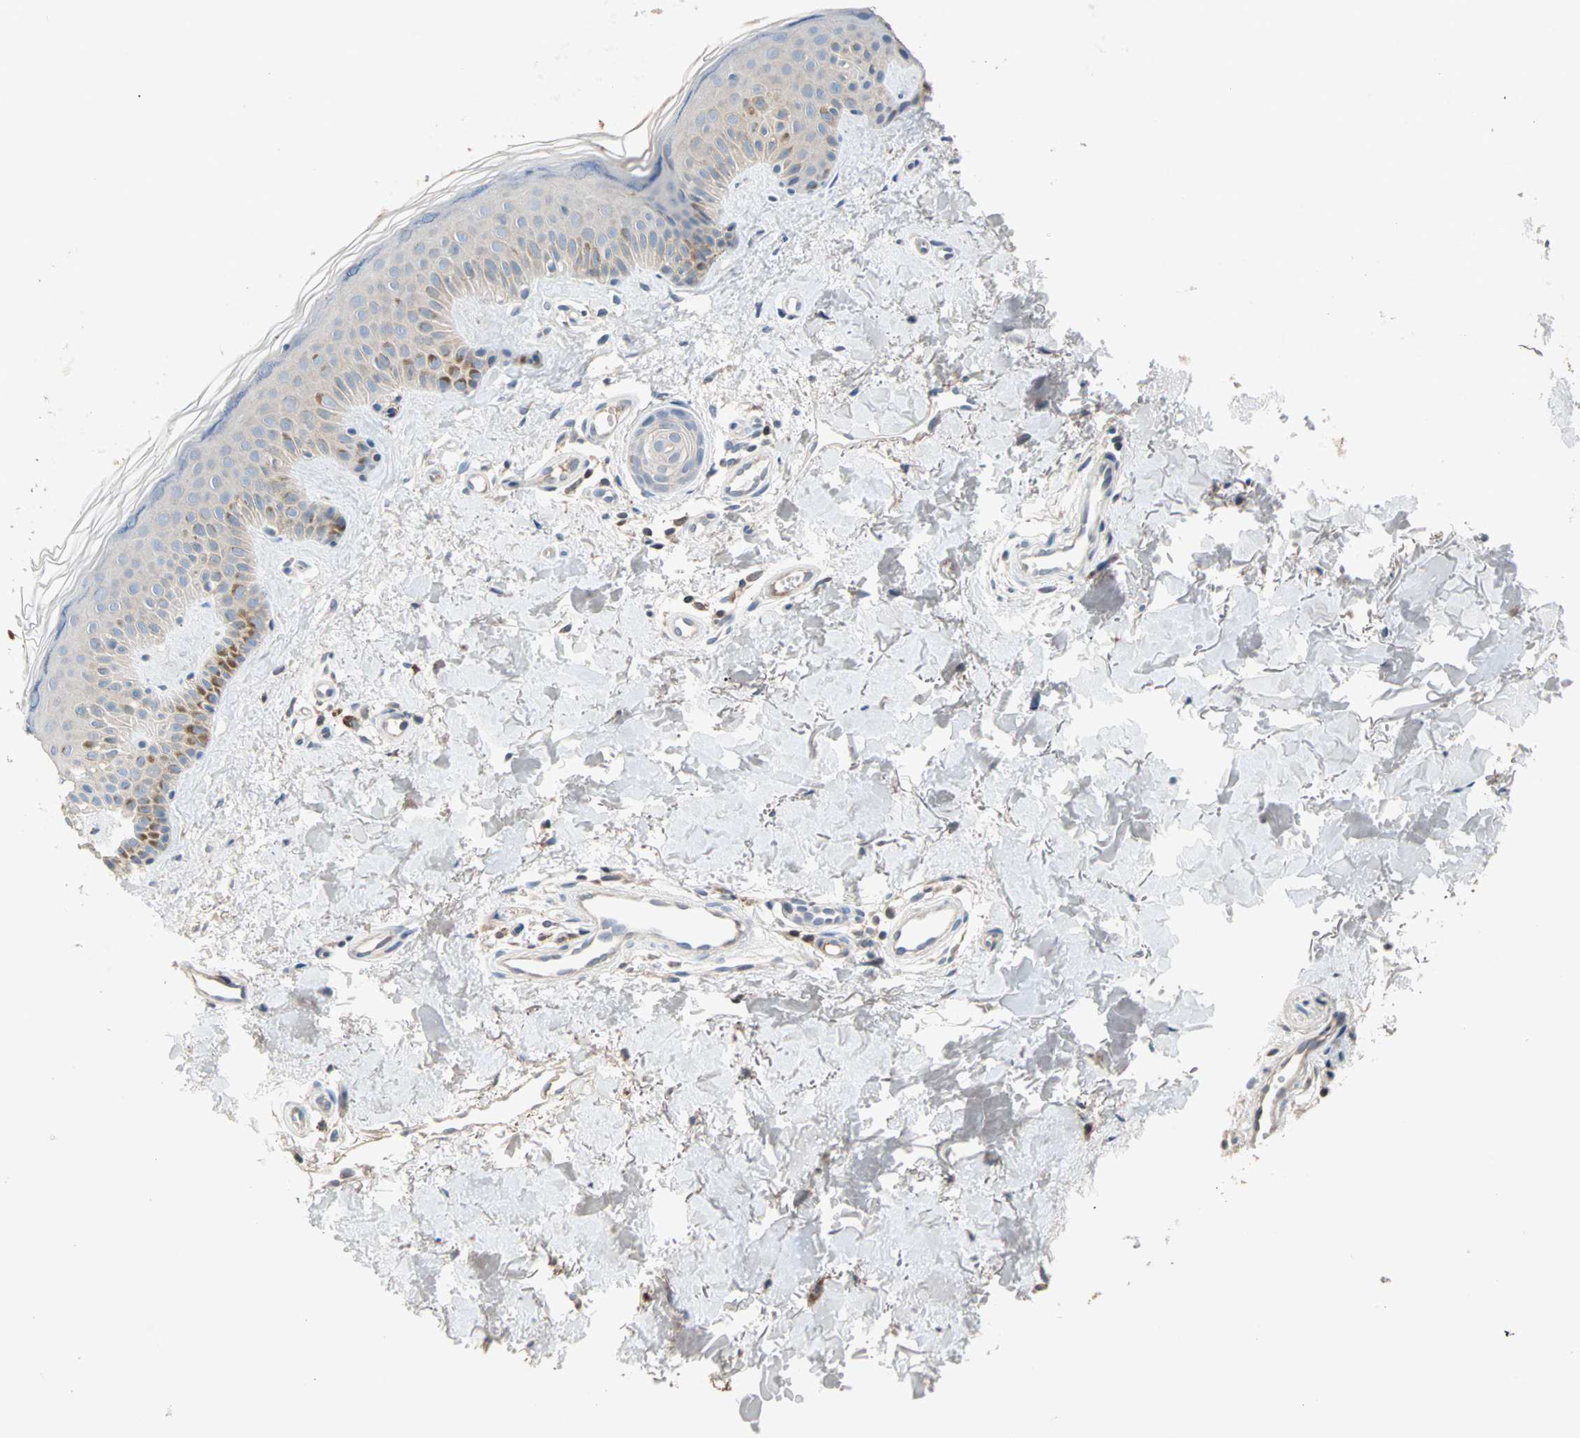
{"staining": {"intensity": "negative", "quantity": "none", "location": "none"}, "tissue": "skin", "cell_type": "Fibroblasts", "image_type": "normal", "snomed": [{"axis": "morphology", "description": "Normal tissue, NOS"}, {"axis": "topography", "description": "Skin"}], "caption": "Human skin stained for a protein using immunohistochemistry demonstrates no positivity in fibroblasts.", "gene": "MAP4K1", "patient": {"sex": "male", "age": 67}}